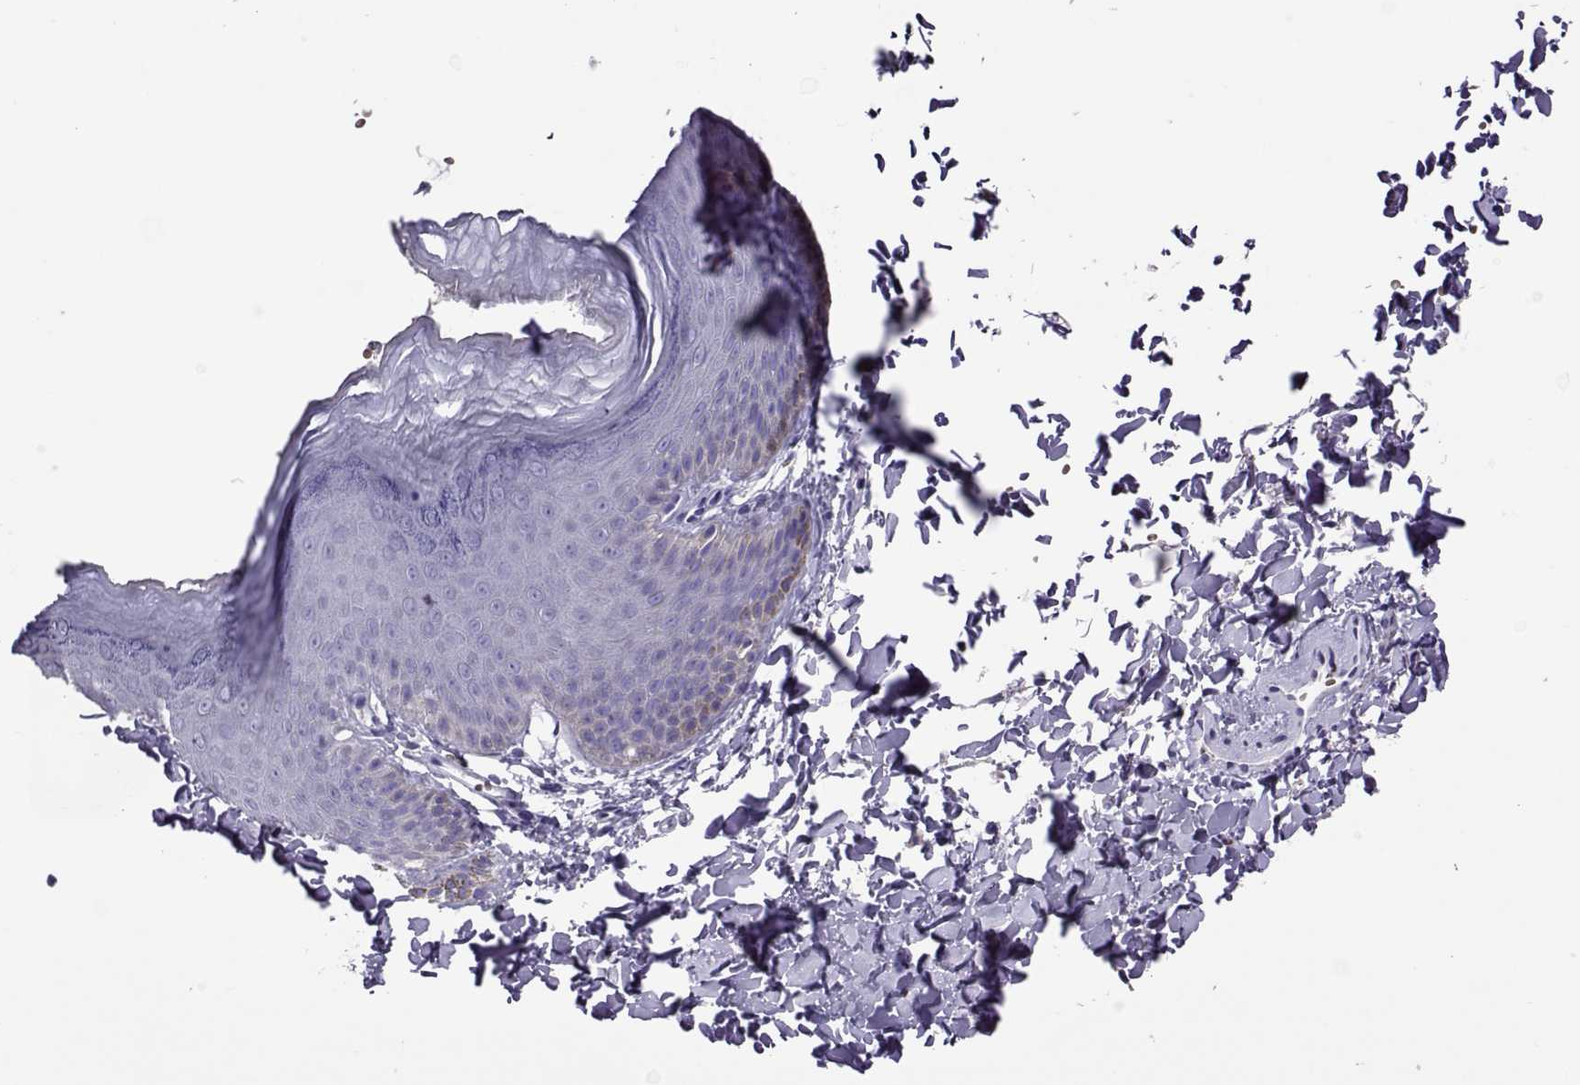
{"staining": {"intensity": "negative", "quantity": "none", "location": "none"}, "tissue": "skin", "cell_type": "Epidermal cells", "image_type": "normal", "snomed": [{"axis": "morphology", "description": "Normal tissue, NOS"}, {"axis": "topography", "description": "Anal"}], "caption": "Protein analysis of unremarkable skin displays no significant staining in epidermal cells. Brightfield microscopy of immunohistochemistry stained with DAB (brown) and hematoxylin (blue), captured at high magnification.", "gene": "LINGO1", "patient": {"sex": "male", "age": 53}}